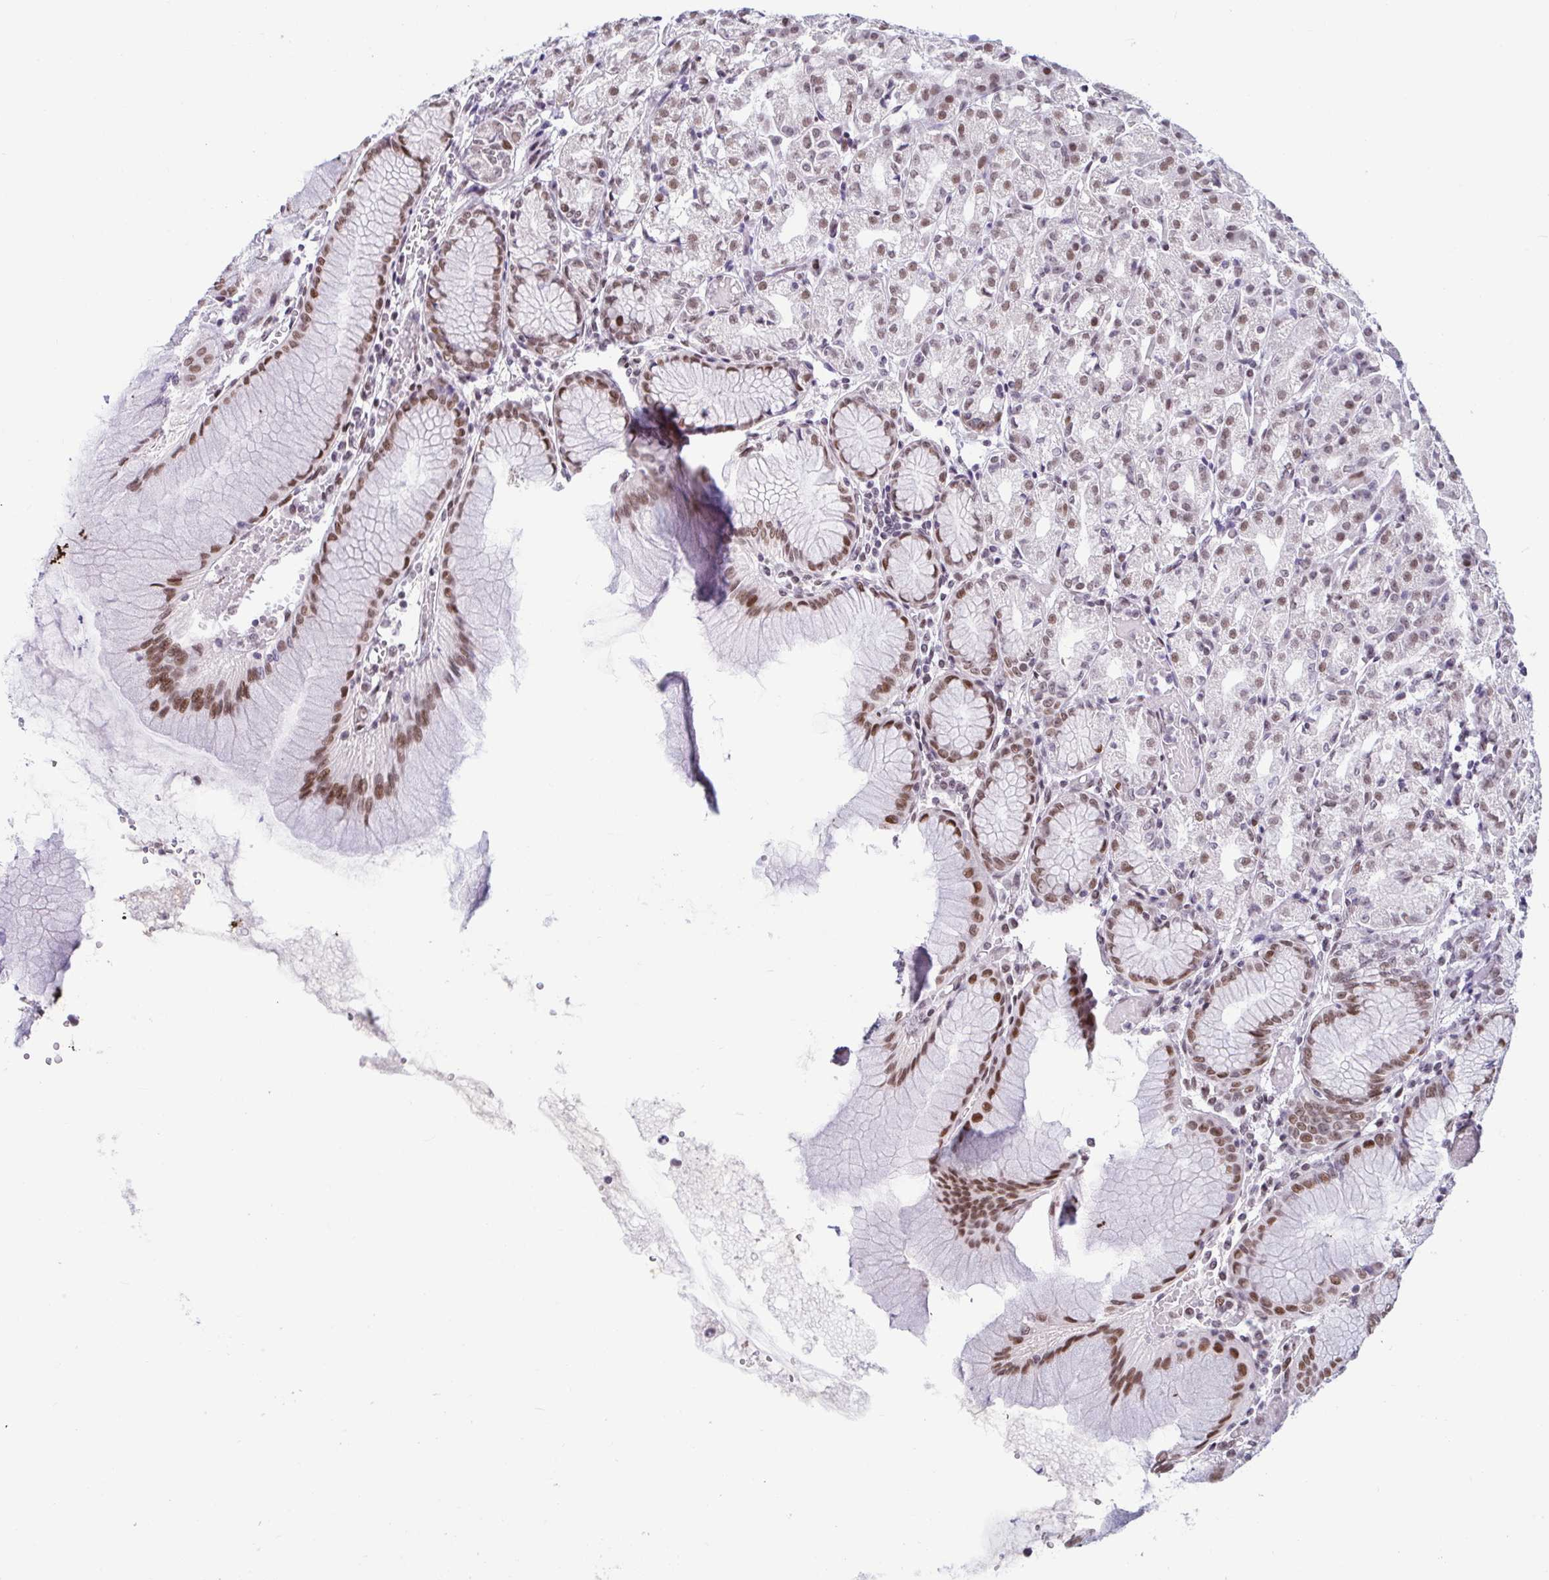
{"staining": {"intensity": "moderate", "quantity": ">75%", "location": "nuclear"}, "tissue": "stomach", "cell_type": "Glandular cells", "image_type": "normal", "snomed": [{"axis": "morphology", "description": "Normal tissue, NOS"}, {"axis": "topography", "description": "Stomach"}], "caption": "DAB immunohistochemical staining of benign human stomach exhibits moderate nuclear protein staining in about >75% of glandular cells. The staining is performed using DAB brown chromogen to label protein expression. The nuclei are counter-stained blue using hematoxylin.", "gene": "CBFA2T2", "patient": {"sex": "female", "age": 57}}